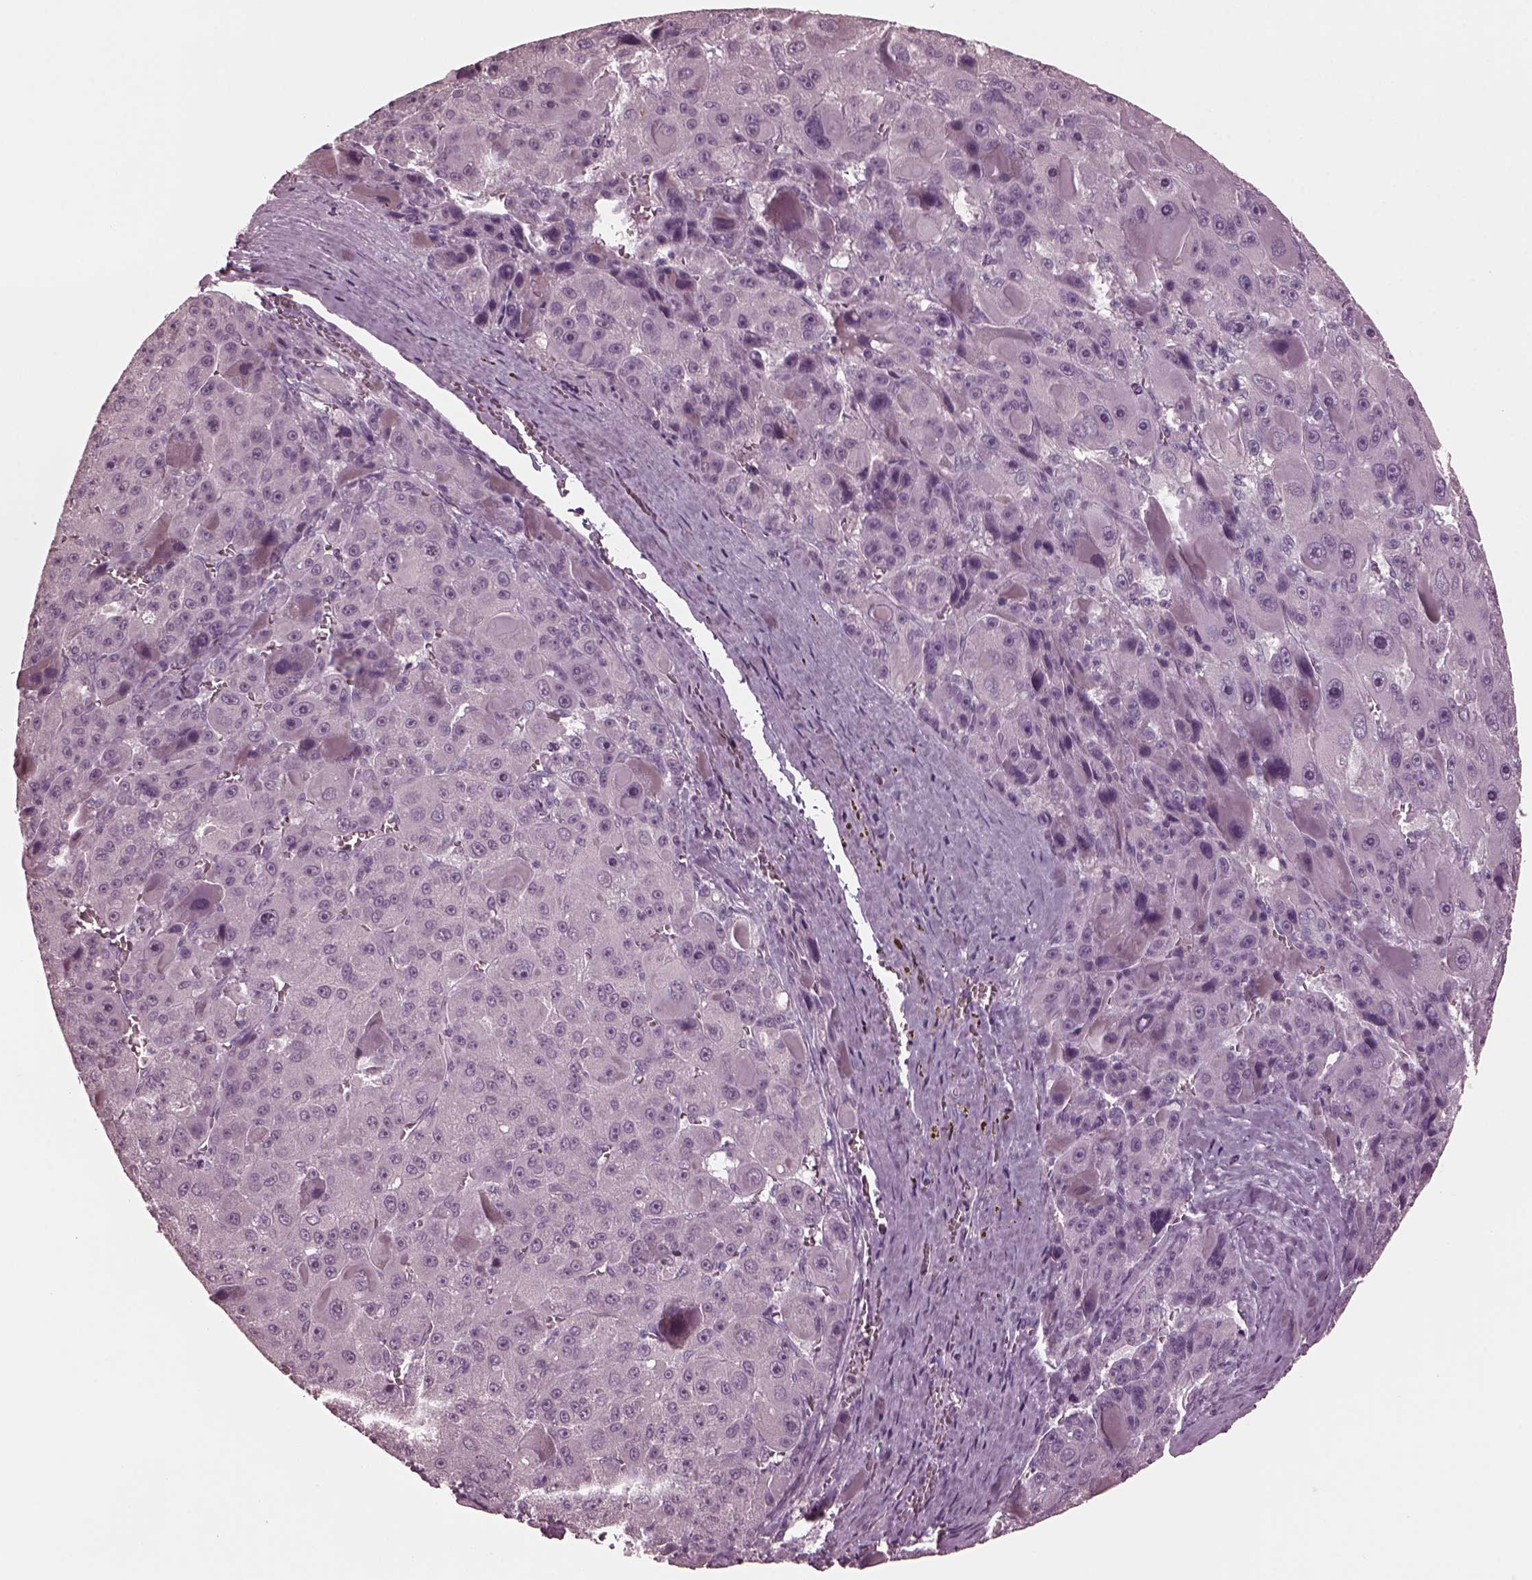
{"staining": {"intensity": "negative", "quantity": "none", "location": "none"}, "tissue": "liver cancer", "cell_type": "Tumor cells", "image_type": "cancer", "snomed": [{"axis": "morphology", "description": "Carcinoma, Hepatocellular, NOS"}, {"axis": "topography", "description": "Liver"}], "caption": "A high-resolution image shows immunohistochemistry staining of hepatocellular carcinoma (liver), which exhibits no significant expression in tumor cells.", "gene": "CGA", "patient": {"sex": "male", "age": 76}}